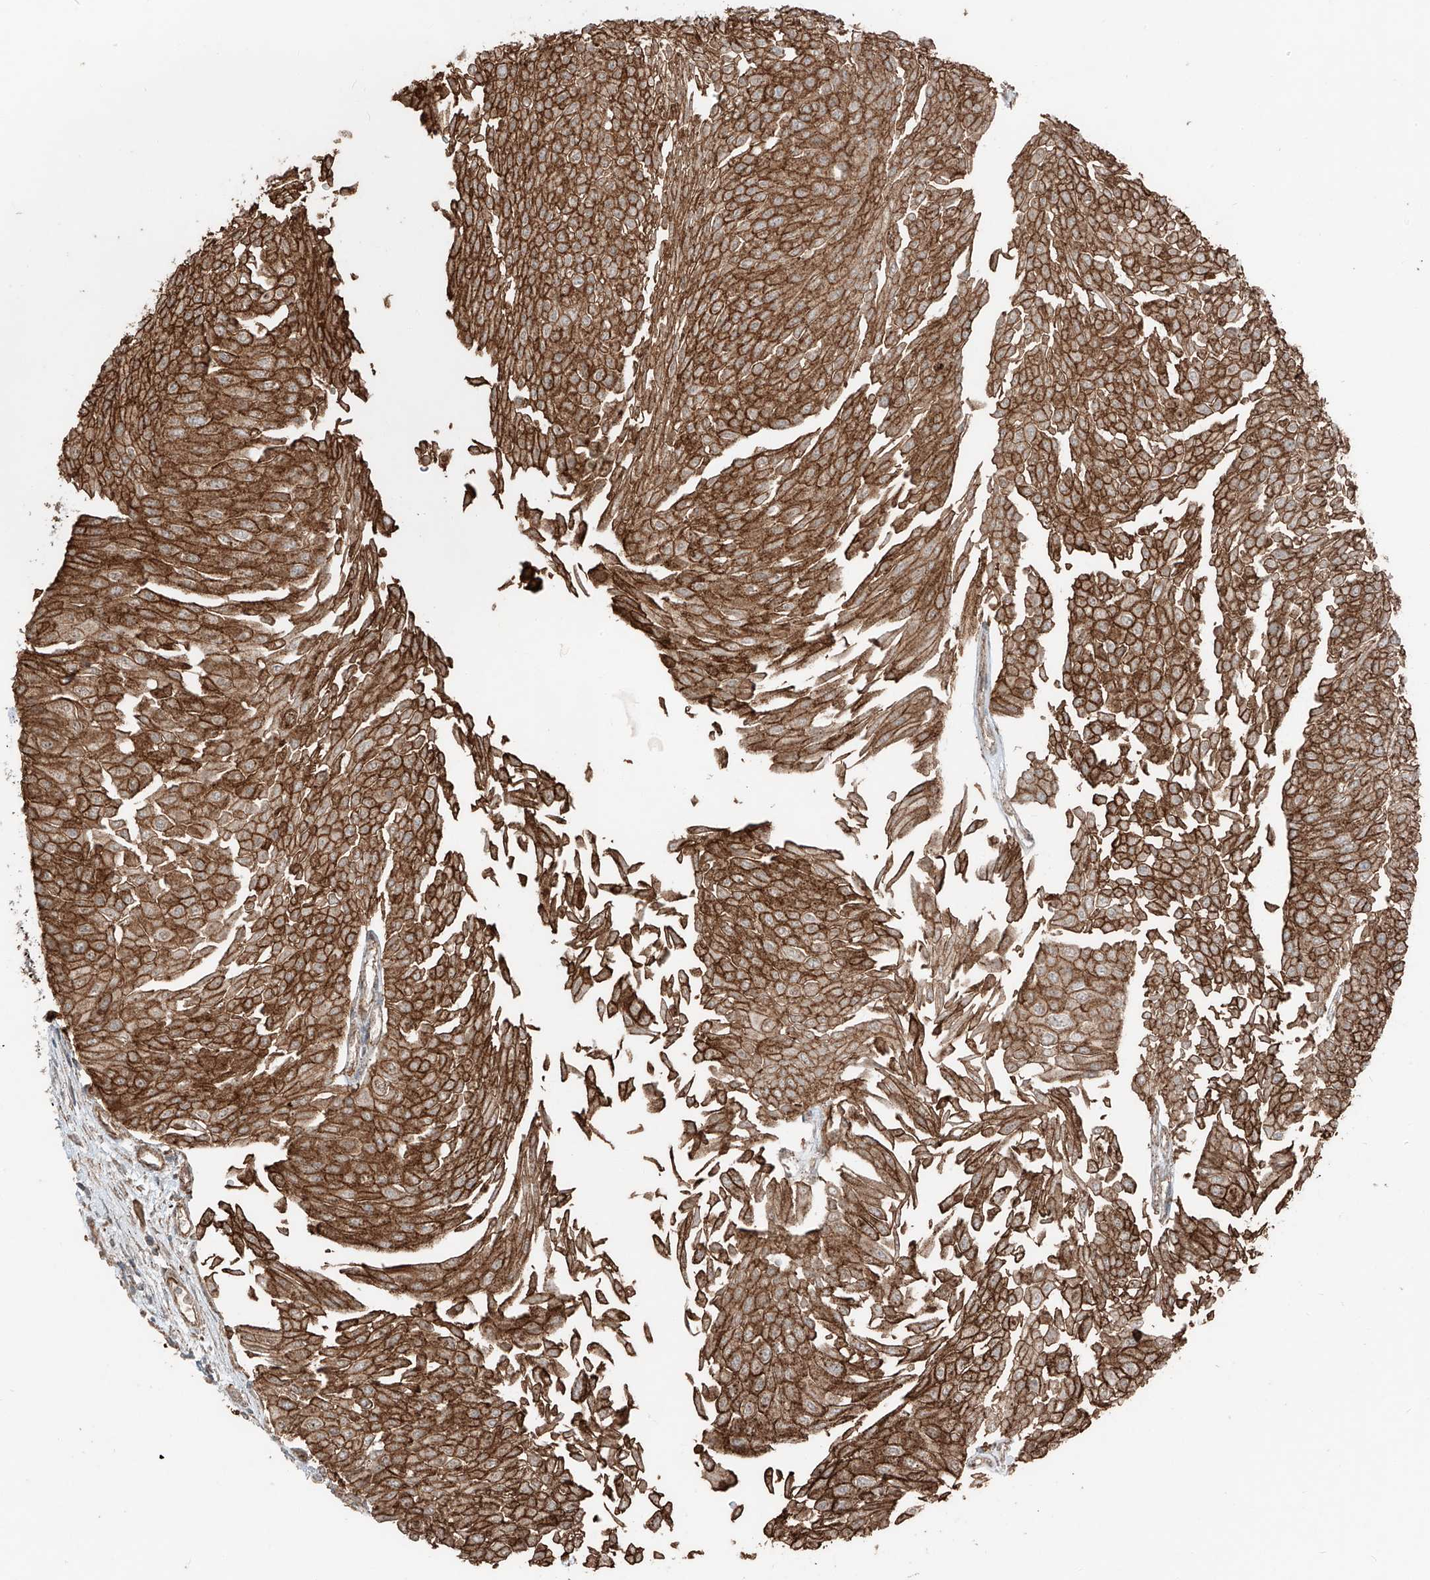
{"staining": {"intensity": "strong", "quantity": ">75%", "location": "cytoplasmic/membranous"}, "tissue": "urothelial cancer", "cell_type": "Tumor cells", "image_type": "cancer", "snomed": [{"axis": "morphology", "description": "Urothelial carcinoma, Low grade"}, {"axis": "topography", "description": "Urinary bladder"}], "caption": "The image exhibits immunohistochemical staining of low-grade urothelial carcinoma. There is strong cytoplasmic/membranous expression is appreciated in about >75% of tumor cells.", "gene": "CEP162", "patient": {"sex": "male", "age": 67}}